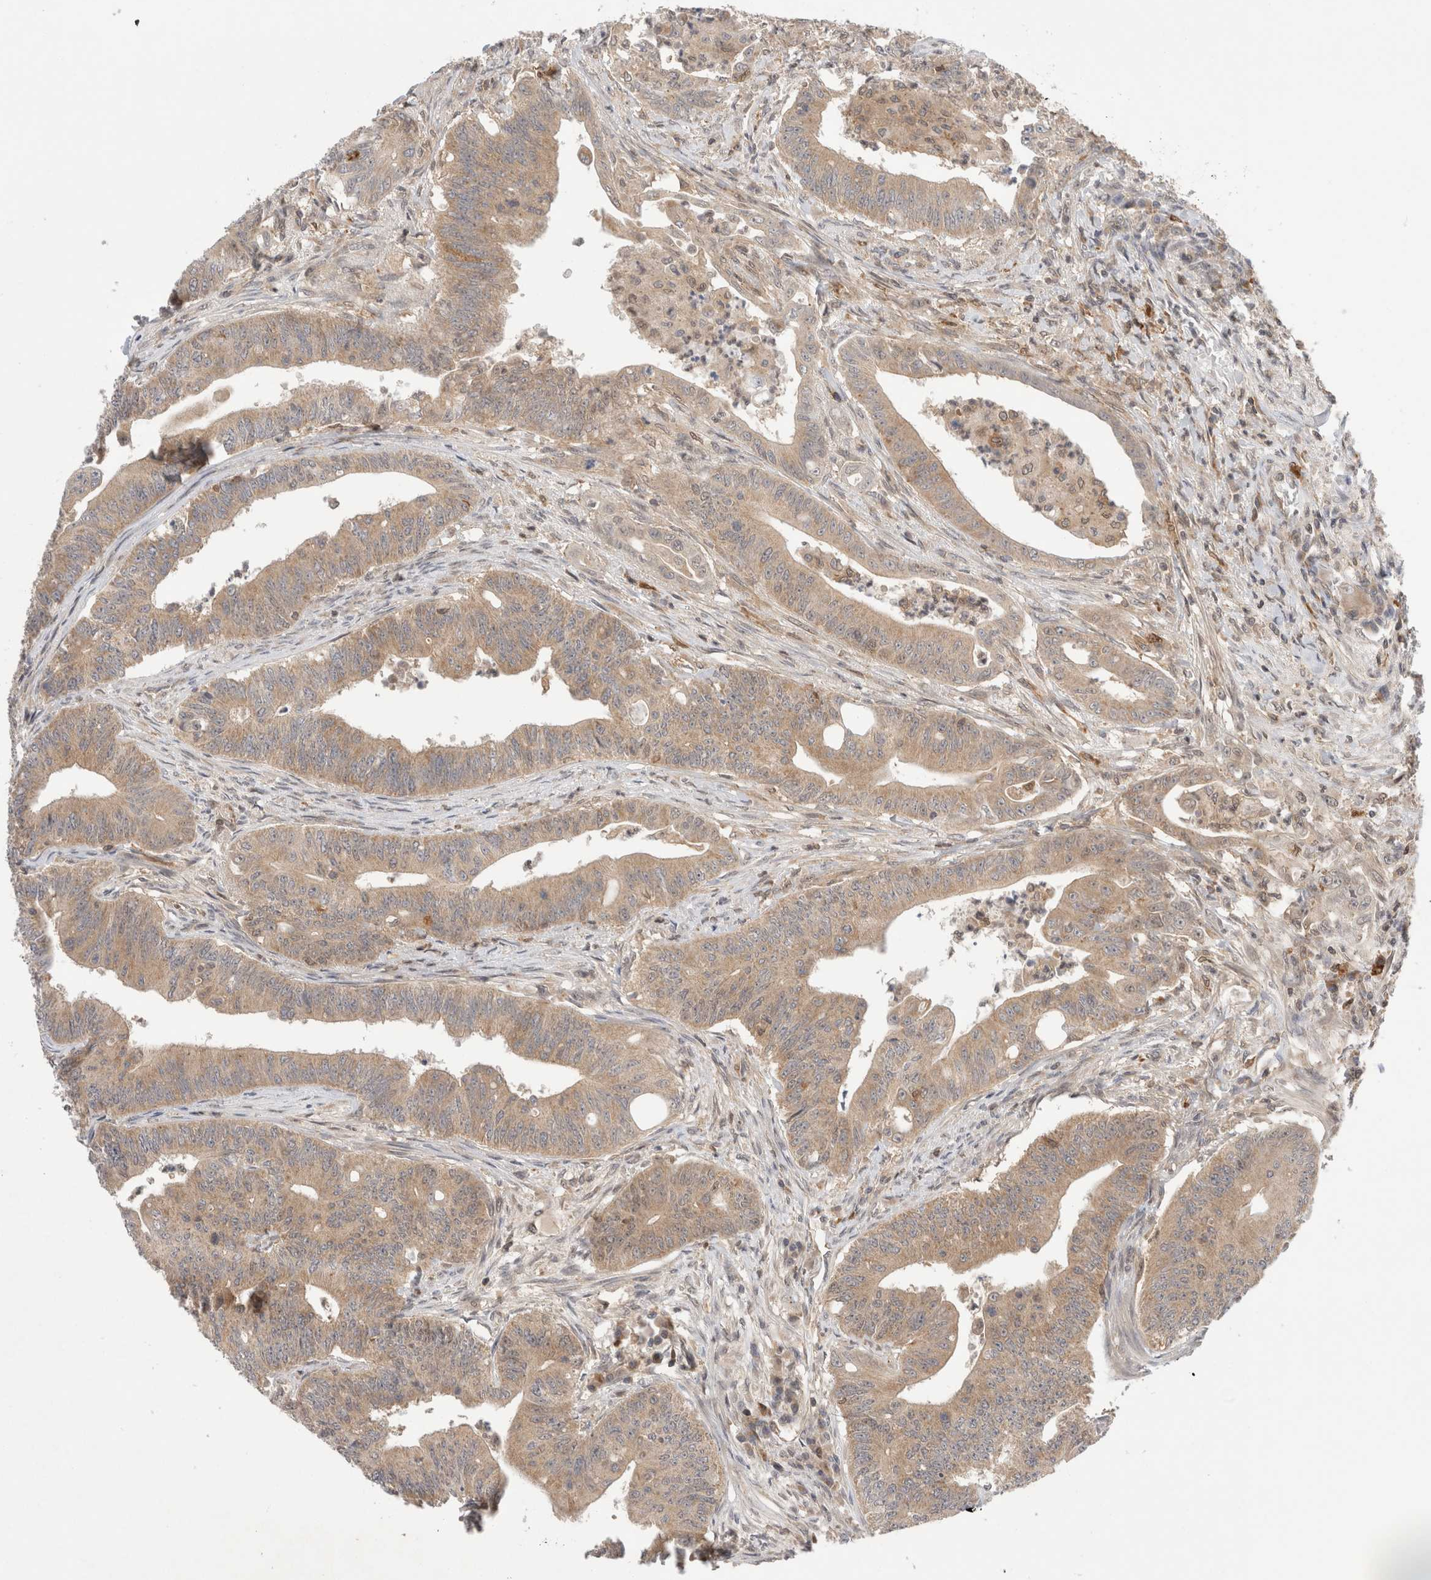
{"staining": {"intensity": "weak", "quantity": ">75%", "location": "cytoplasmic/membranous"}, "tissue": "colorectal cancer", "cell_type": "Tumor cells", "image_type": "cancer", "snomed": [{"axis": "morphology", "description": "Adenoma, NOS"}, {"axis": "morphology", "description": "Adenocarcinoma, NOS"}, {"axis": "topography", "description": "Colon"}], "caption": "Brown immunohistochemical staining in human colorectal cancer (adenocarcinoma) displays weak cytoplasmic/membranous expression in approximately >75% of tumor cells.", "gene": "NFKB1", "patient": {"sex": "male", "age": 79}}